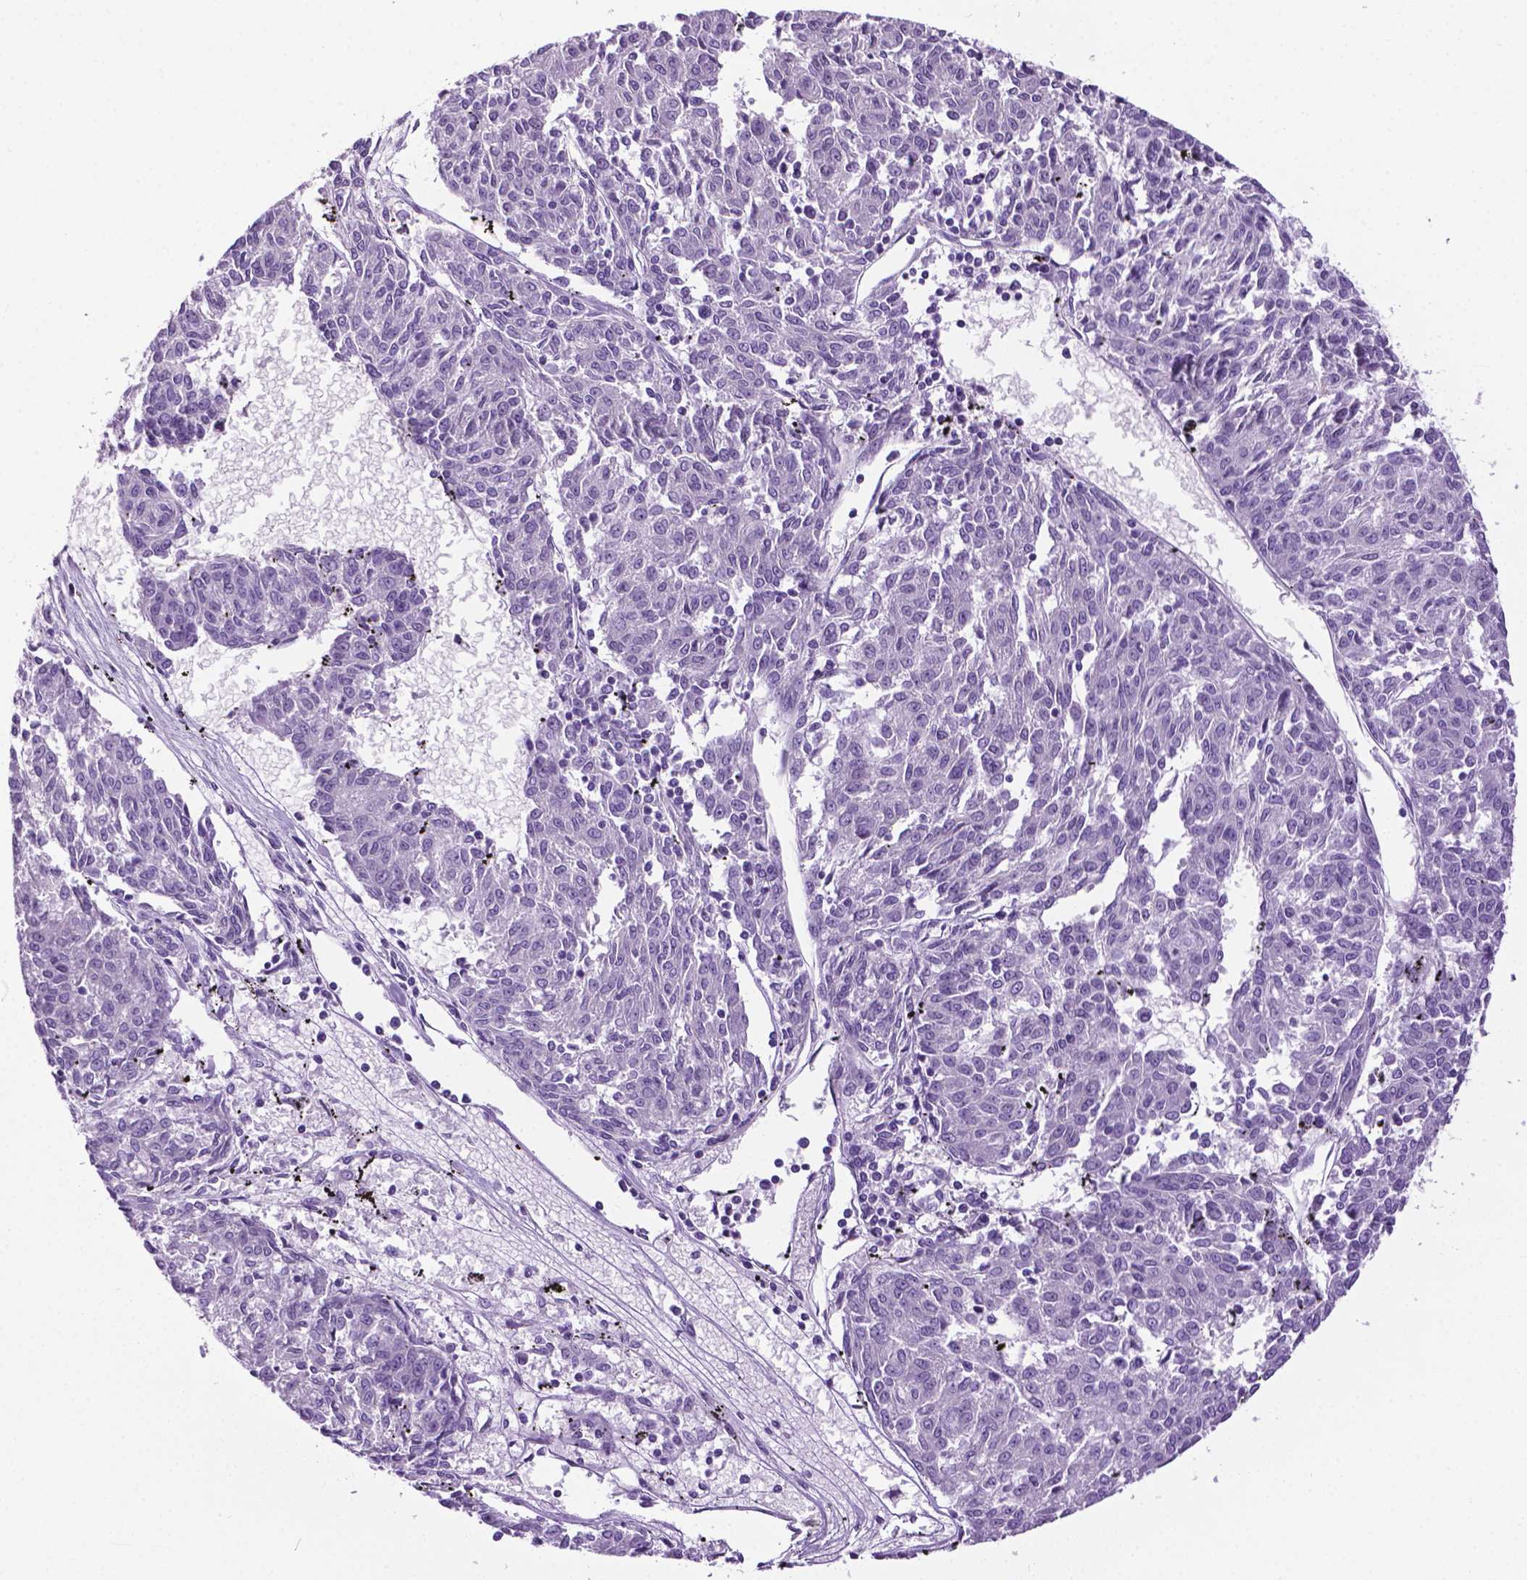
{"staining": {"intensity": "negative", "quantity": "none", "location": "none"}, "tissue": "melanoma", "cell_type": "Tumor cells", "image_type": "cancer", "snomed": [{"axis": "morphology", "description": "Malignant melanoma, NOS"}, {"axis": "topography", "description": "Skin"}], "caption": "The immunohistochemistry (IHC) histopathology image has no significant expression in tumor cells of malignant melanoma tissue.", "gene": "SPECC1L", "patient": {"sex": "female", "age": 72}}